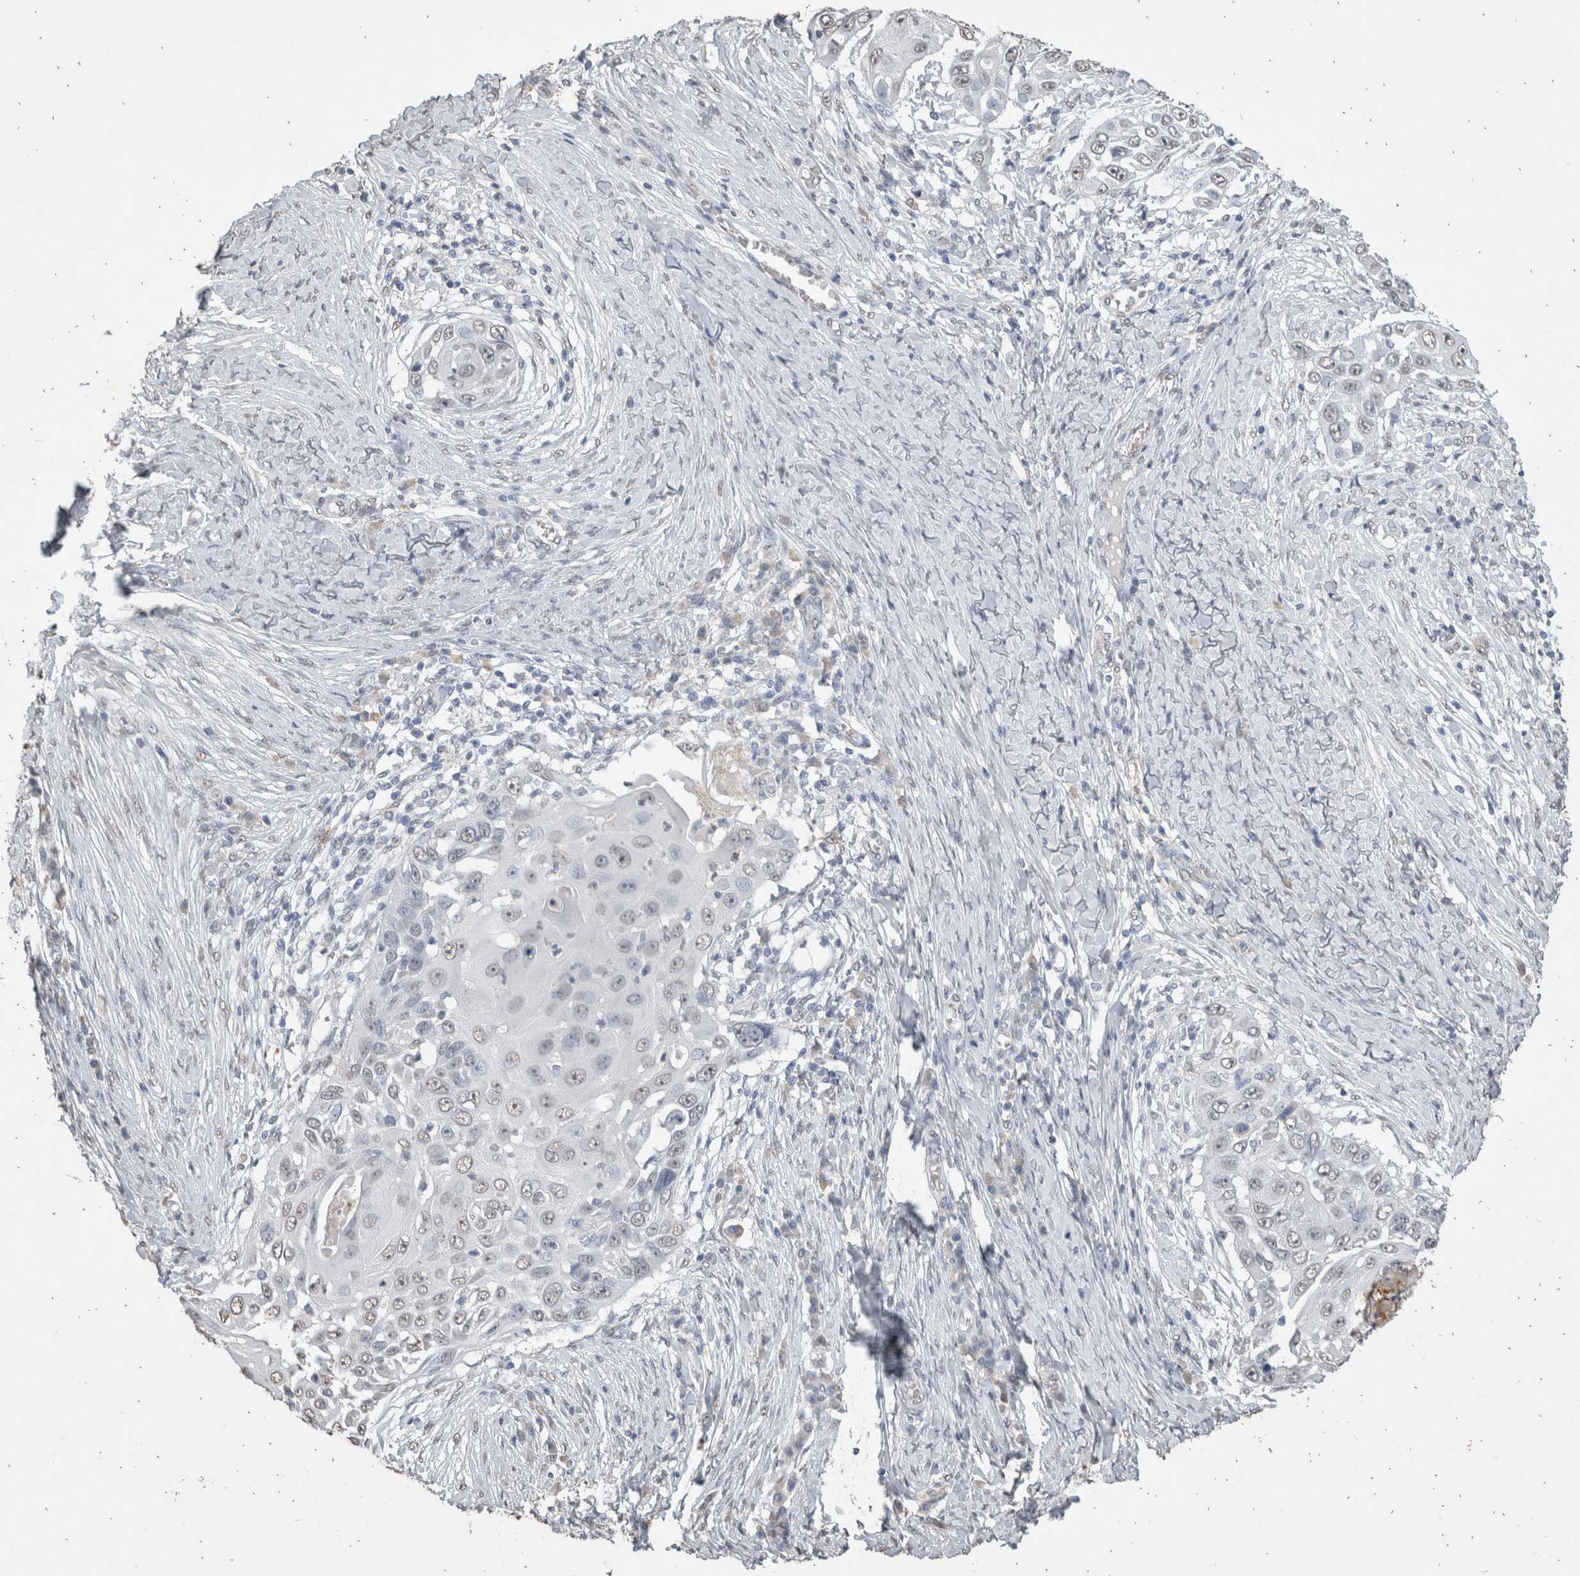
{"staining": {"intensity": "negative", "quantity": "none", "location": "none"}, "tissue": "skin cancer", "cell_type": "Tumor cells", "image_type": "cancer", "snomed": [{"axis": "morphology", "description": "Squamous cell carcinoma, NOS"}, {"axis": "topography", "description": "Skin"}], "caption": "Histopathology image shows no significant protein expression in tumor cells of skin cancer (squamous cell carcinoma). (Immunohistochemistry, brightfield microscopy, high magnification).", "gene": "LGALS2", "patient": {"sex": "female", "age": 44}}